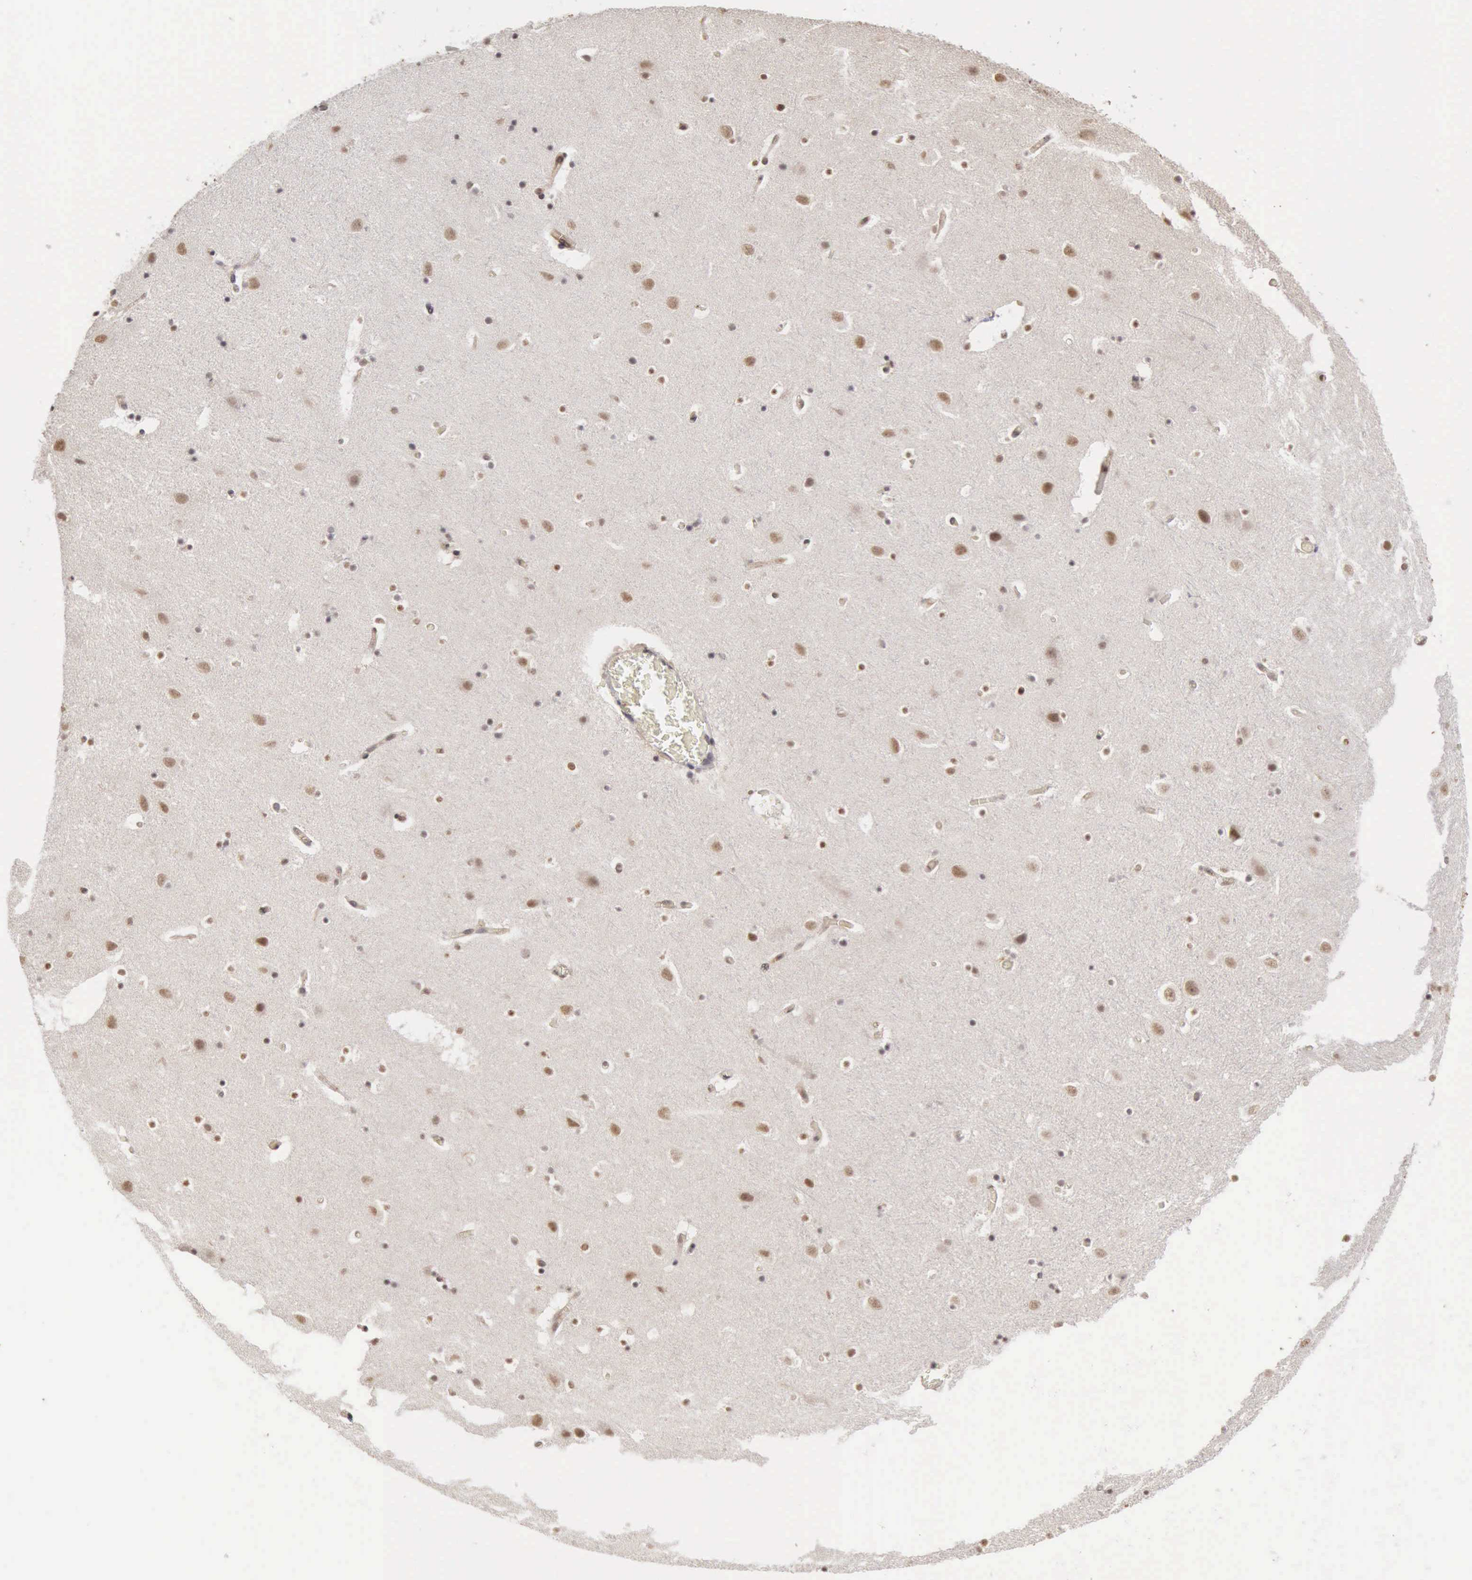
{"staining": {"intensity": "moderate", "quantity": "<25%", "location": "nuclear"}, "tissue": "hippocampus", "cell_type": "Glial cells", "image_type": "normal", "snomed": [{"axis": "morphology", "description": "Normal tissue, NOS"}, {"axis": "topography", "description": "Hippocampus"}], "caption": "DAB (3,3'-diaminobenzidine) immunohistochemical staining of benign human hippocampus demonstrates moderate nuclear protein expression in approximately <25% of glial cells. (IHC, brightfield microscopy, high magnification).", "gene": "CDKN2A", "patient": {"sex": "male", "age": 45}}